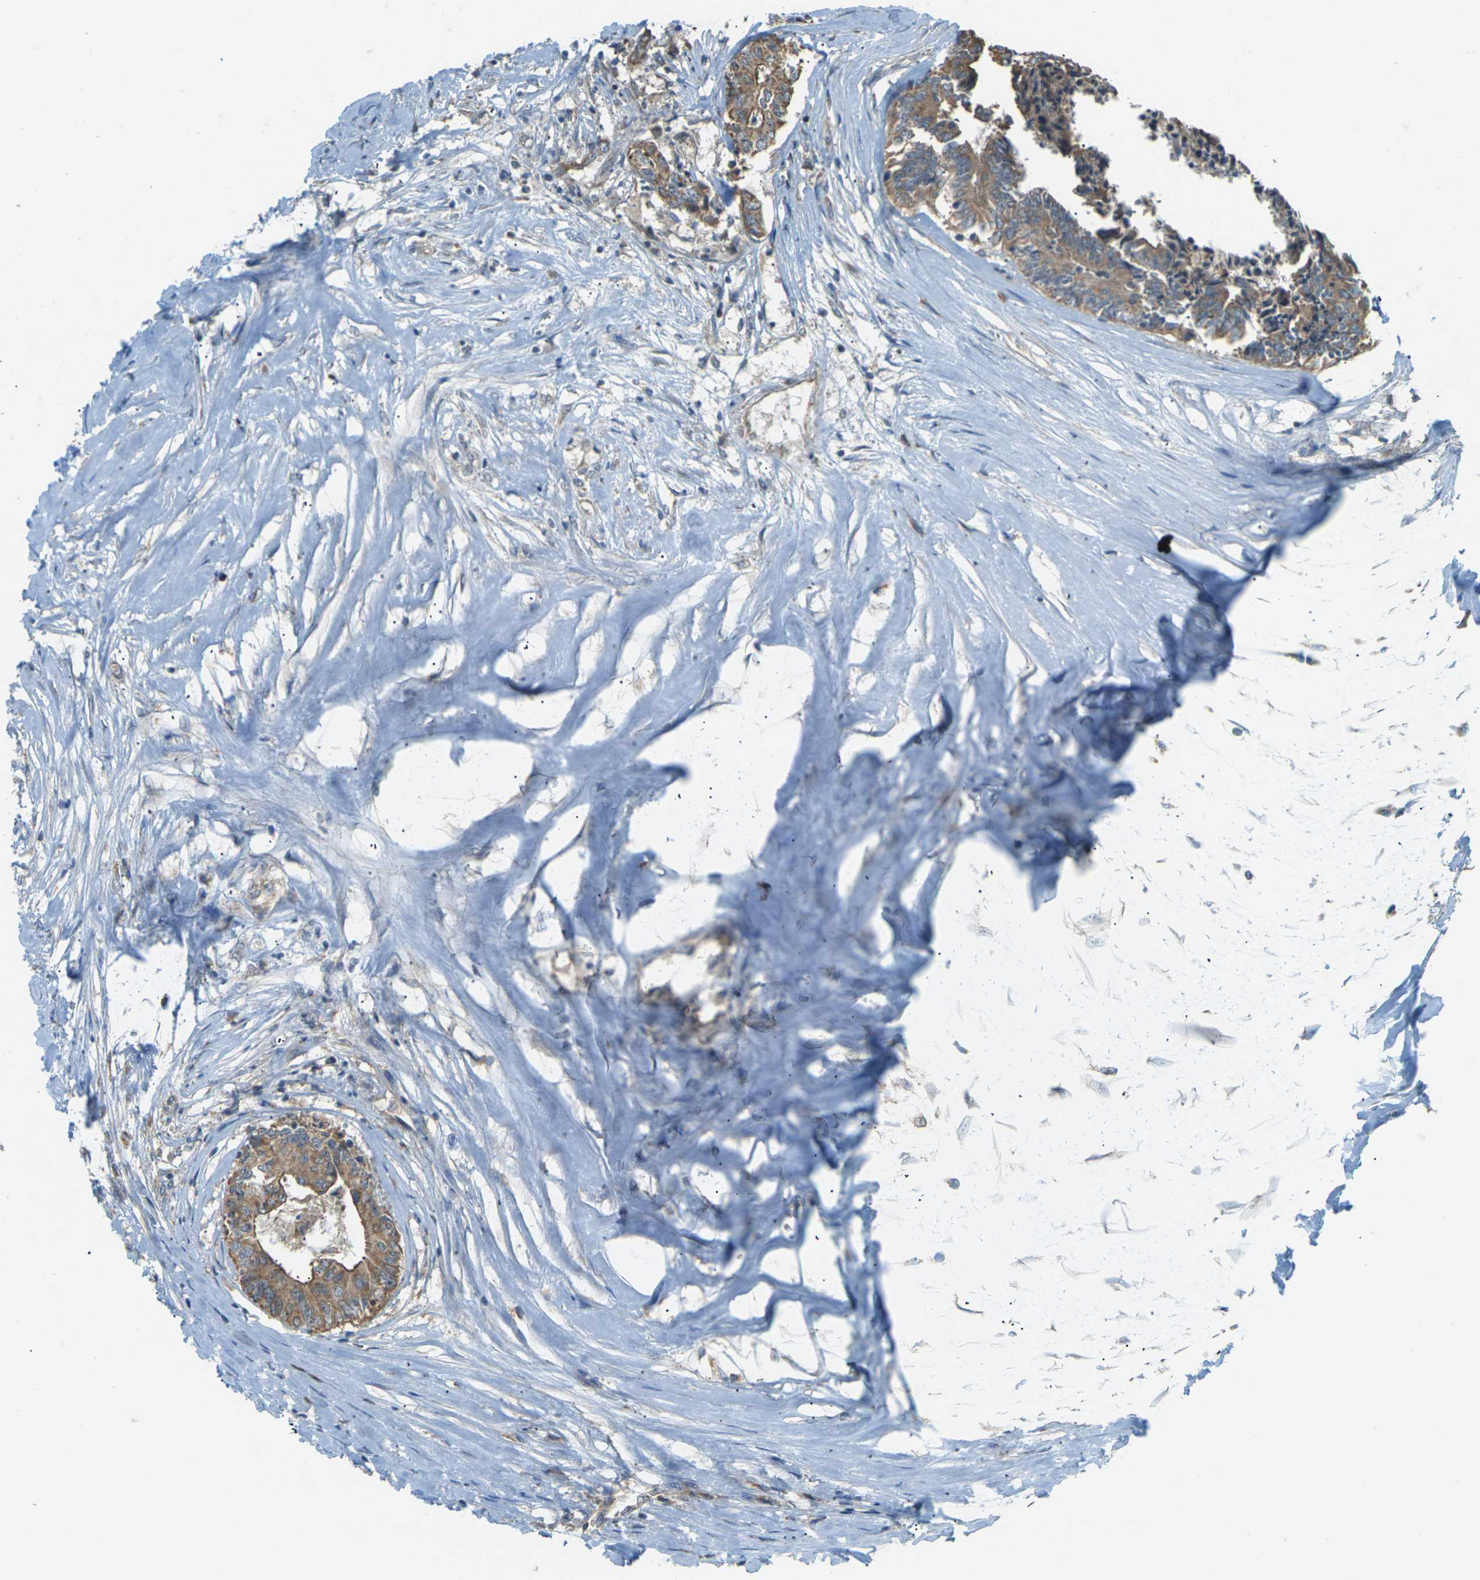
{"staining": {"intensity": "moderate", "quantity": ">75%", "location": "cytoplasmic/membranous"}, "tissue": "colorectal cancer", "cell_type": "Tumor cells", "image_type": "cancer", "snomed": [{"axis": "morphology", "description": "Adenocarcinoma, NOS"}, {"axis": "topography", "description": "Rectum"}], "caption": "Immunohistochemistry of human colorectal cancer (adenocarcinoma) reveals medium levels of moderate cytoplasmic/membranous positivity in about >75% of tumor cells.", "gene": "KSR1", "patient": {"sex": "male", "age": 63}}